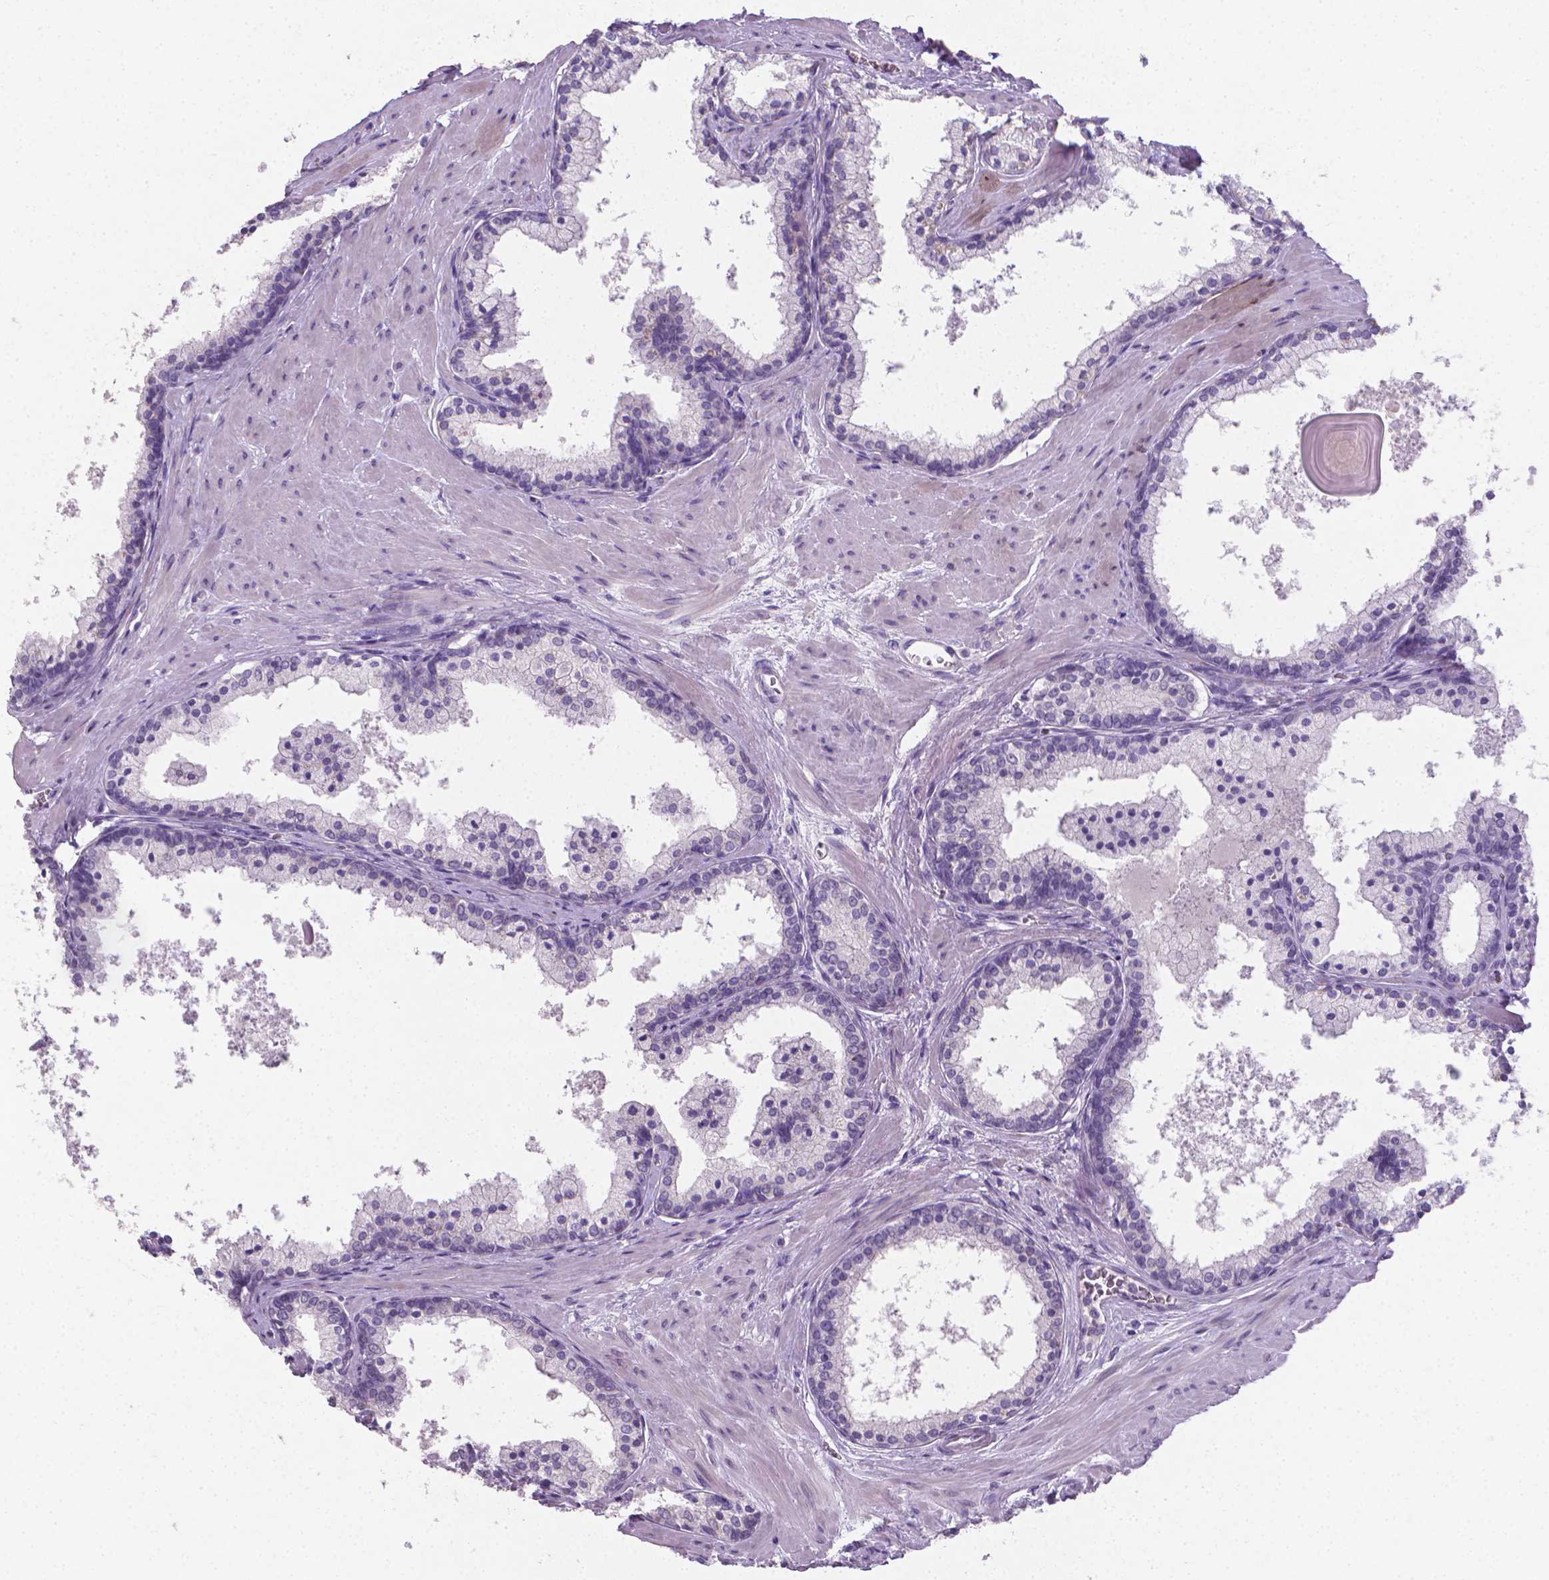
{"staining": {"intensity": "negative", "quantity": "none", "location": "none"}, "tissue": "prostate", "cell_type": "Glandular cells", "image_type": "normal", "snomed": [{"axis": "morphology", "description": "Normal tissue, NOS"}, {"axis": "topography", "description": "Prostate"}], "caption": "The immunohistochemistry histopathology image has no significant expression in glandular cells of prostate. Brightfield microscopy of immunohistochemistry stained with DAB (3,3'-diaminobenzidine) (brown) and hematoxylin (blue), captured at high magnification.", "gene": "XPNPEP2", "patient": {"sex": "male", "age": 61}}